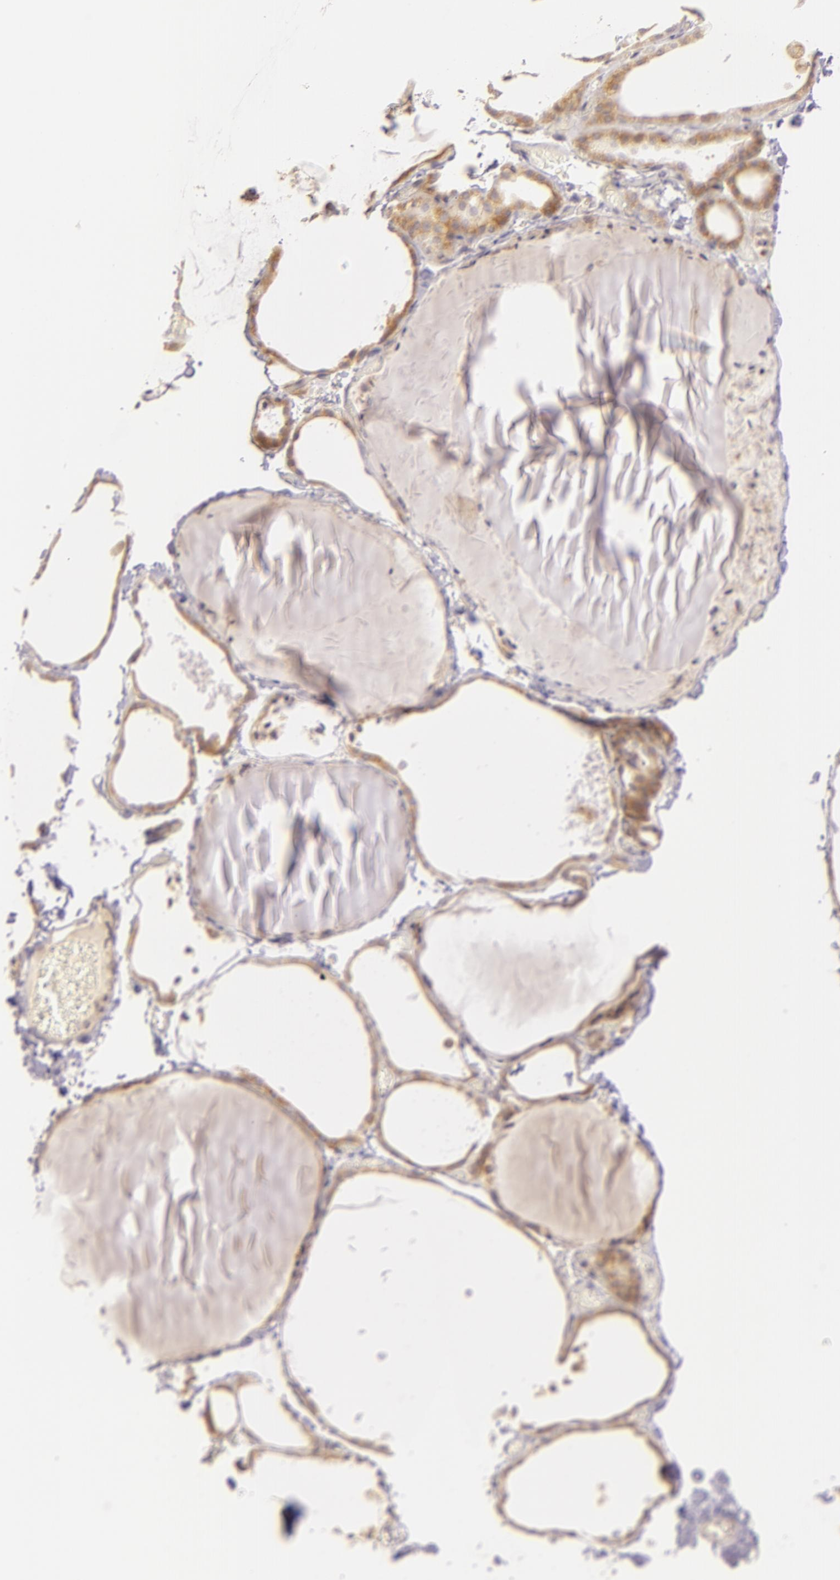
{"staining": {"intensity": "weak", "quantity": ">75%", "location": "cytoplasmic/membranous"}, "tissue": "thyroid gland", "cell_type": "Glandular cells", "image_type": "normal", "snomed": [{"axis": "morphology", "description": "Normal tissue, NOS"}, {"axis": "topography", "description": "Thyroid gland"}], "caption": "There is low levels of weak cytoplasmic/membranous expression in glandular cells of benign thyroid gland, as demonstrated by immunohistochemical staining (brown color).", "gene": "PPP1R3F", "patient": {"sex": "female", "age": 22}}